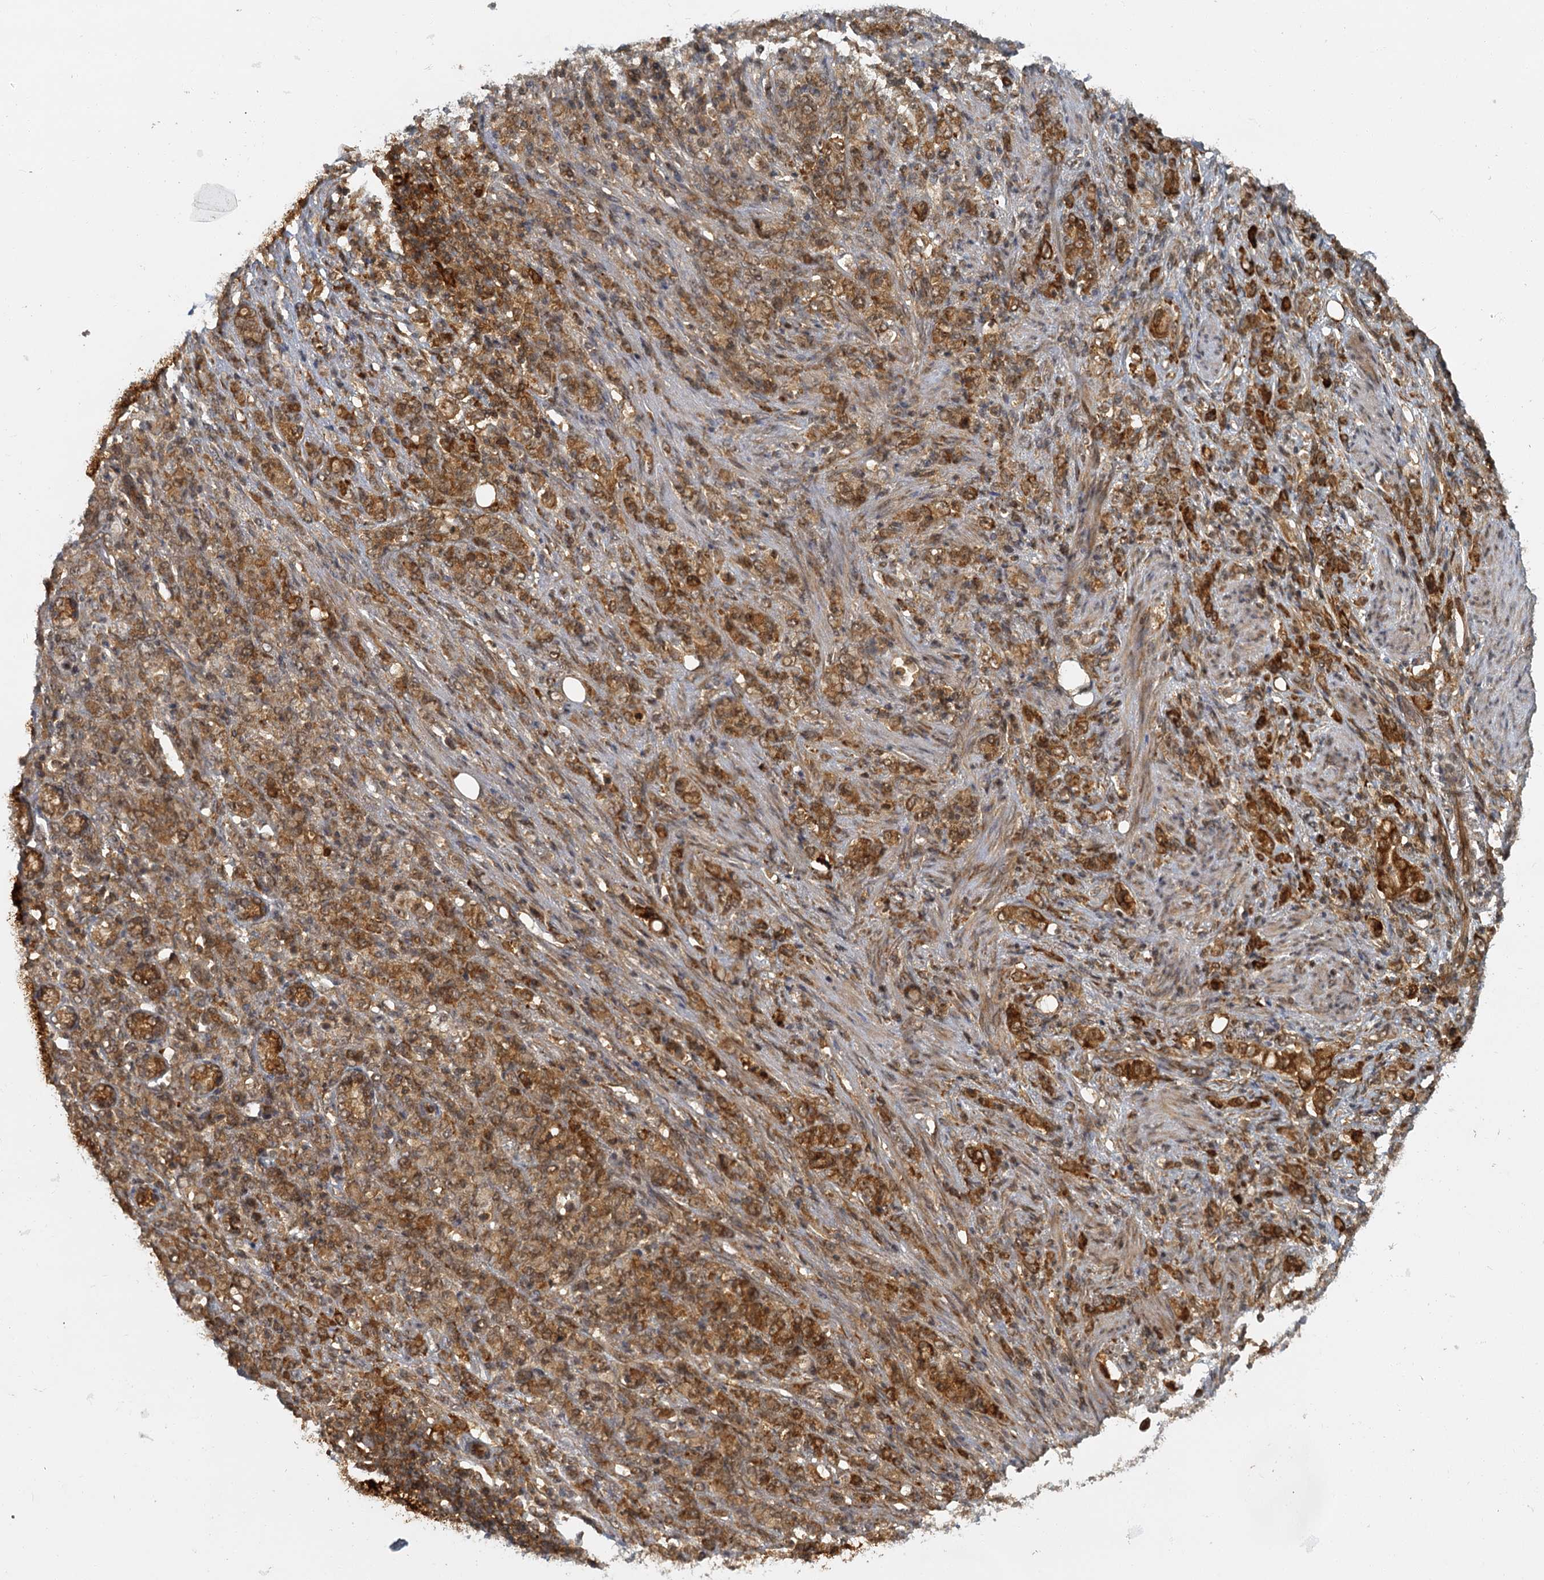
{"staining": {"intensity": "strong", "quantity": ">75%", "location": "cytoplasmic/membranous"}, "tissue": "stomach cancer", "cell_type": "Tumor cells", "image_type": "cancer", "snomed": [{"axis": "morphology", "description": "Adenocarcinoma, NOS"}, {"axis": "topography", "description": "Stomach"}], "caption": "The histopathology image displays a brown stain indicating the presence of a protein in the cytoplasmic/membranous of tumor cells in stomach adenocarcinoma. The staining is performed using DAB brown chromogen to label protein expression. The nuclei are counter-stained blue using hematoxylin.", "gene": "ZNF549", "patient": {"sex": "female", "age": 79}}